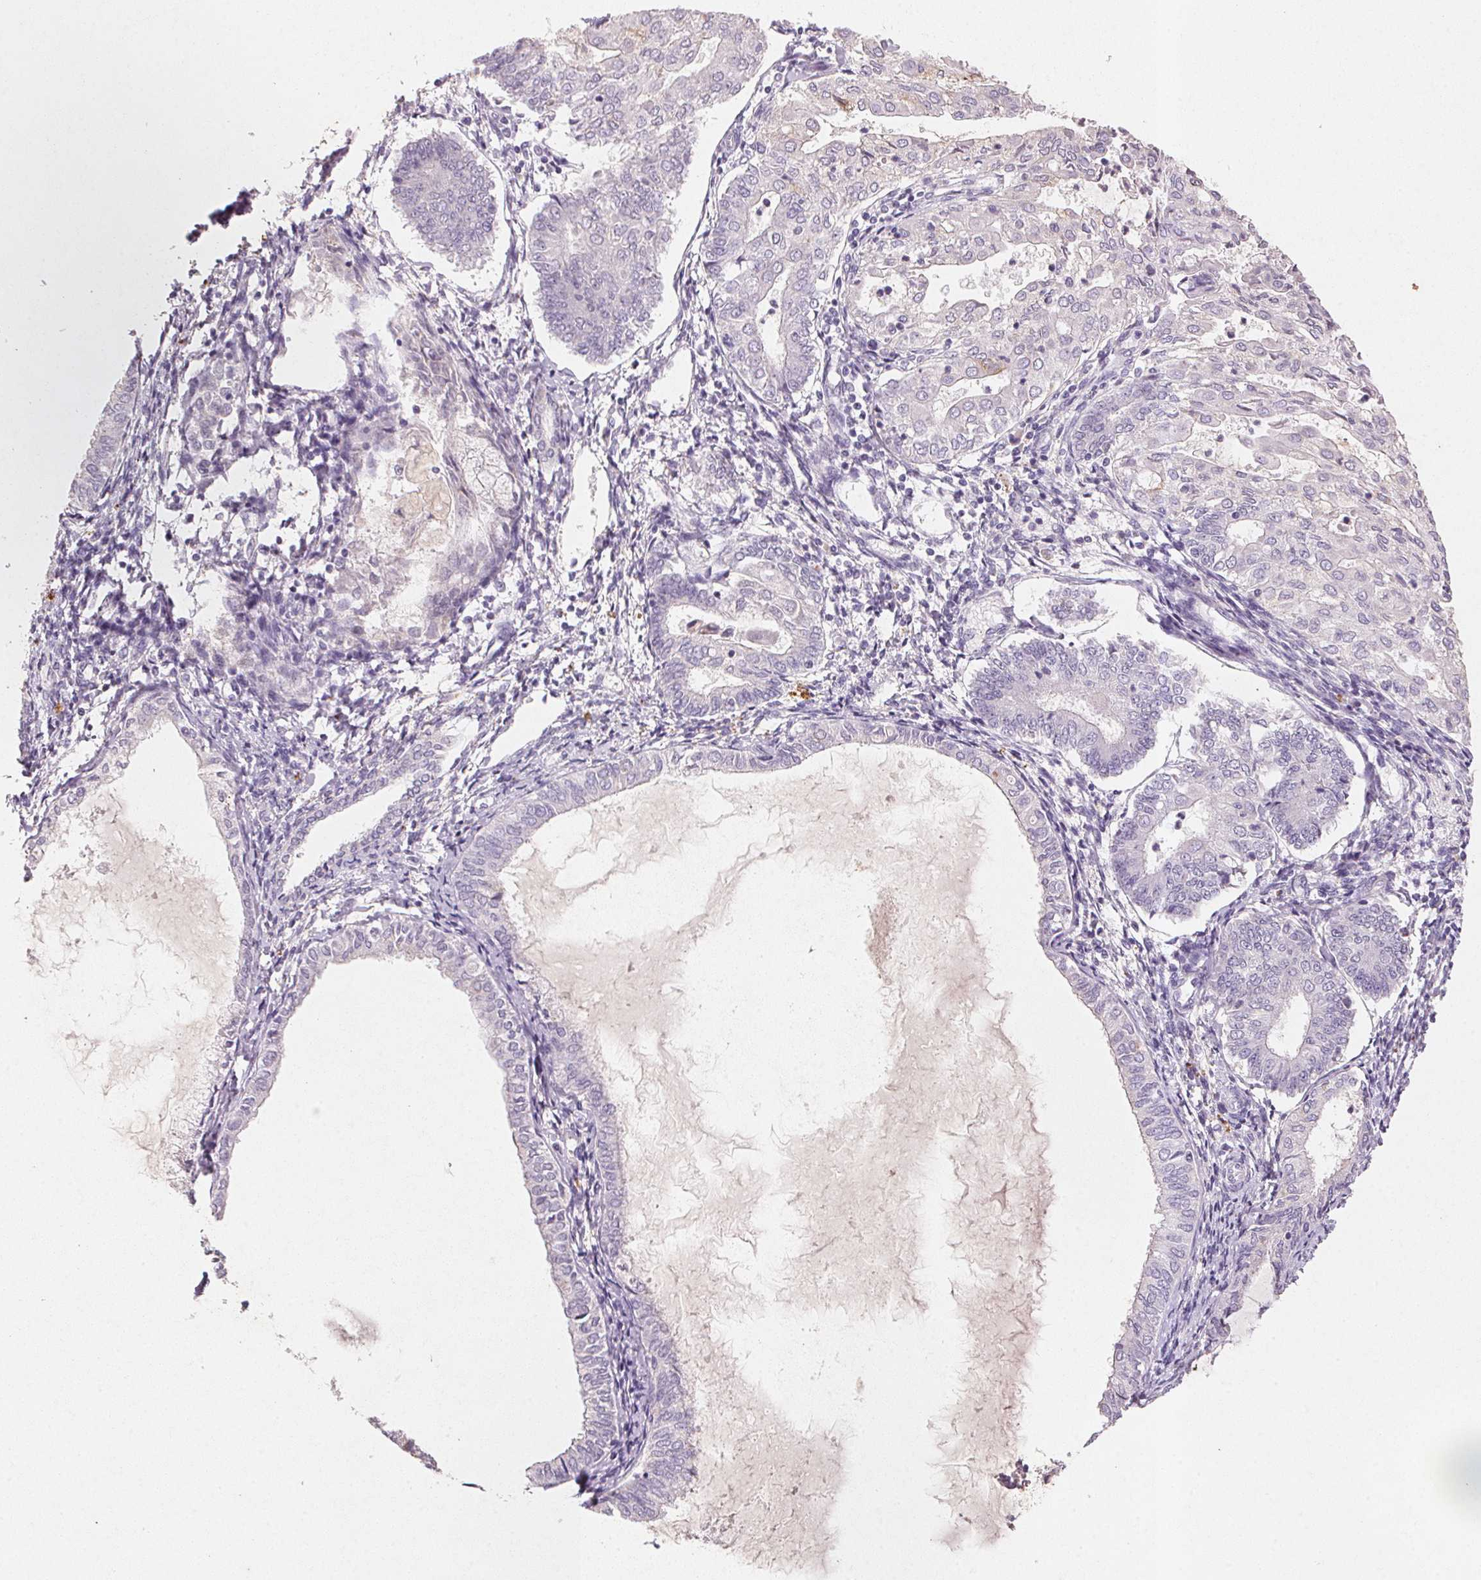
{"staining": {"intensity": "negative", "quantity": "none", "location": "none"}, "tissue": "endometrial cancer", "cell_type": "Tumor cells", "image_type": "cancer", "snomed": [{"axis": "morphology", "description": "Adenocarcinoma, NOS"}, {"axis": "topography", "description": "Endometrium"}], "caption": "Immunohistochemistry (IHC) image of adenocarcinoma (endometrial) stained for a protein (brown), which demonstrates no expression in tumor cells.", "gene": "CXCL5", "patient": {"sex": "female", "age": 68}}